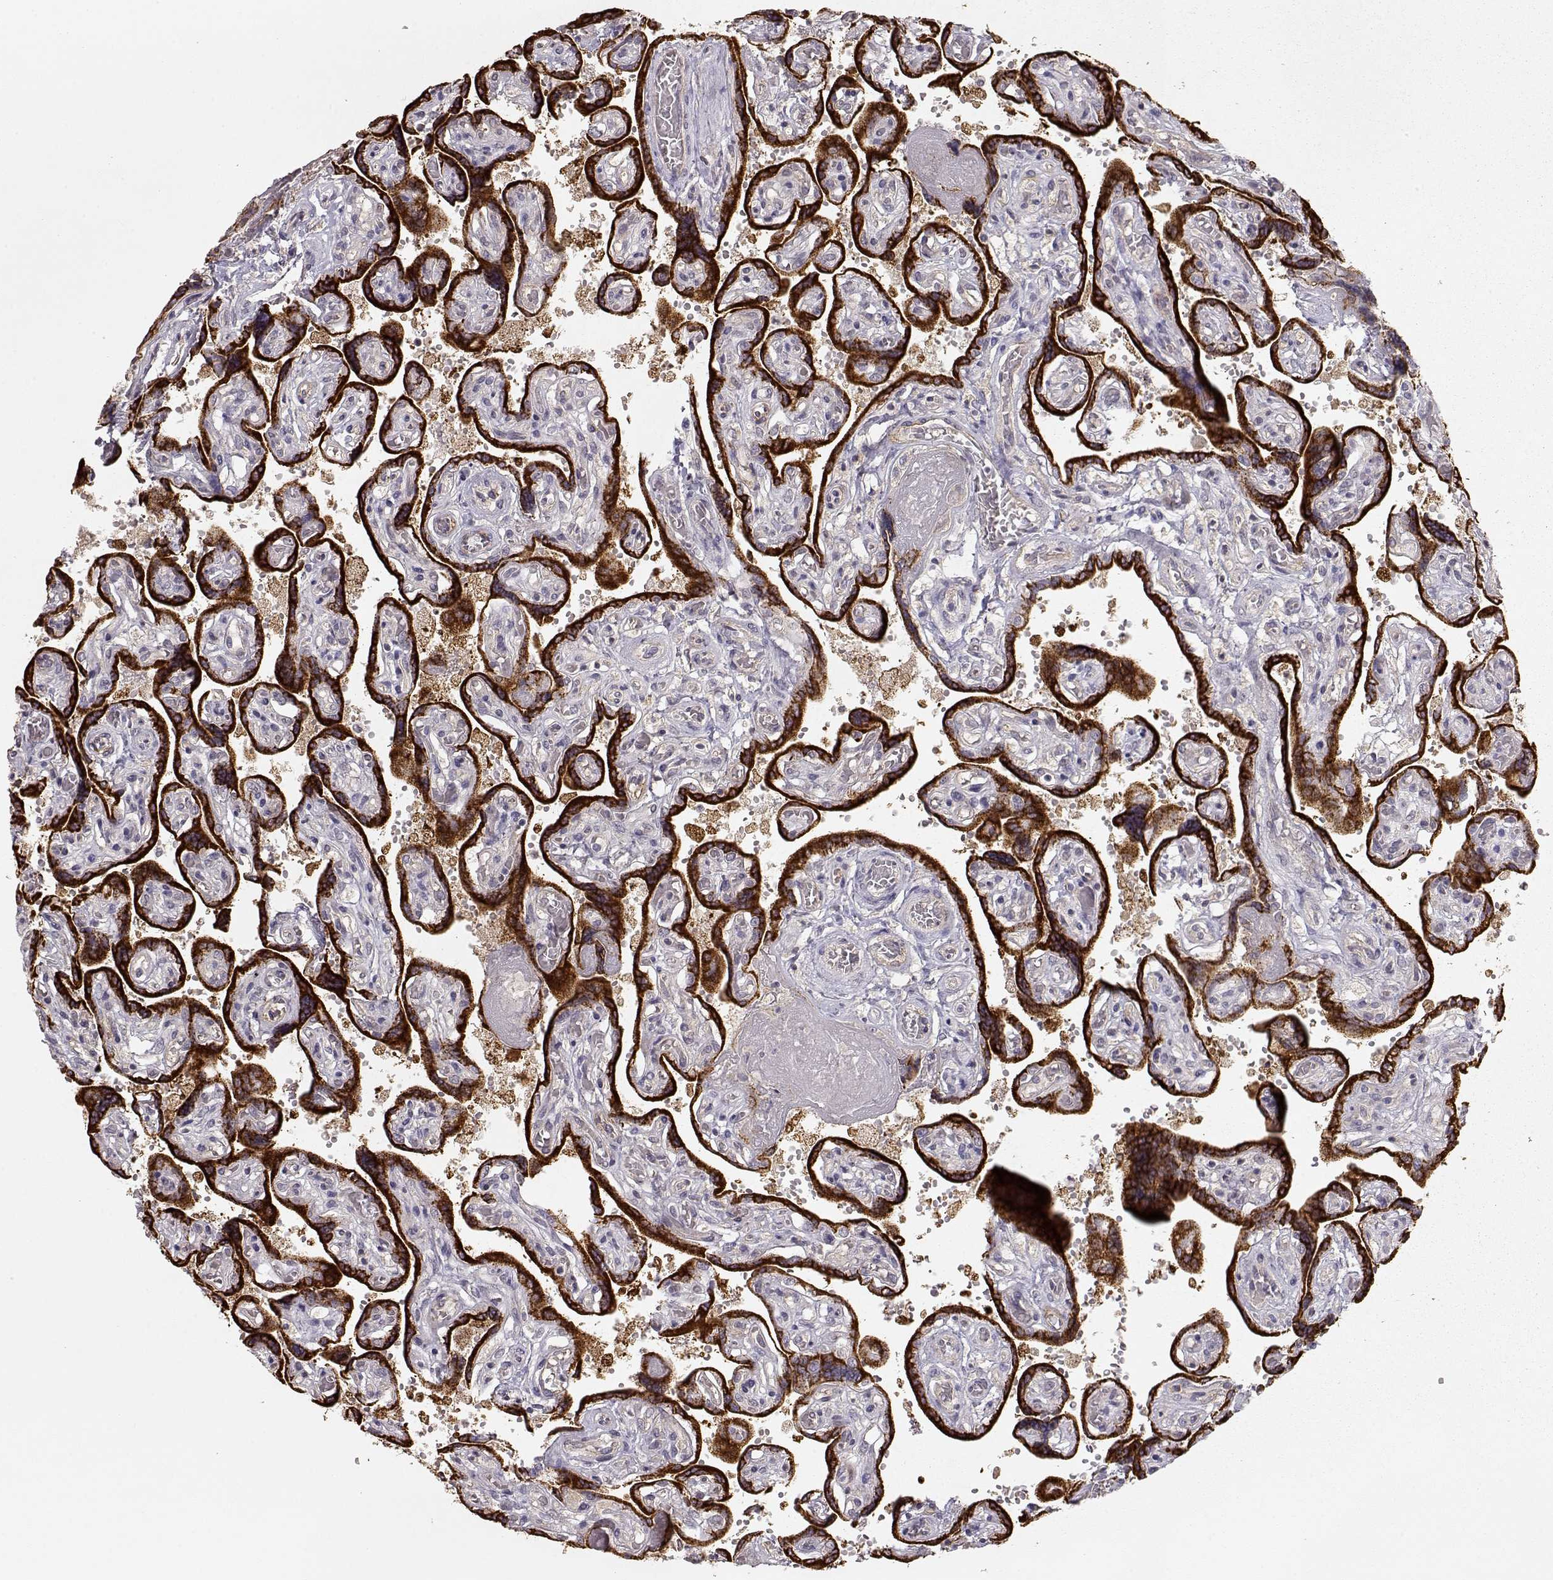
{"staining": {"intensity": "negative", "quantity": "none", "location": "none"}, "tissue": "placenta", "cell_type": "Decidual cells", "image_type": "normal", "snomed": [{"axis": "morphology", "description": "Normal tissue, NOS"}, {"axis": "topography", "description": "Placenta"}], "caption": "This is an IHC micrograph of normal human placenta. There is no staining in decidual cells.", "gene": "ARHGAP8", "patient": {"sex": "female", "age": 32}}